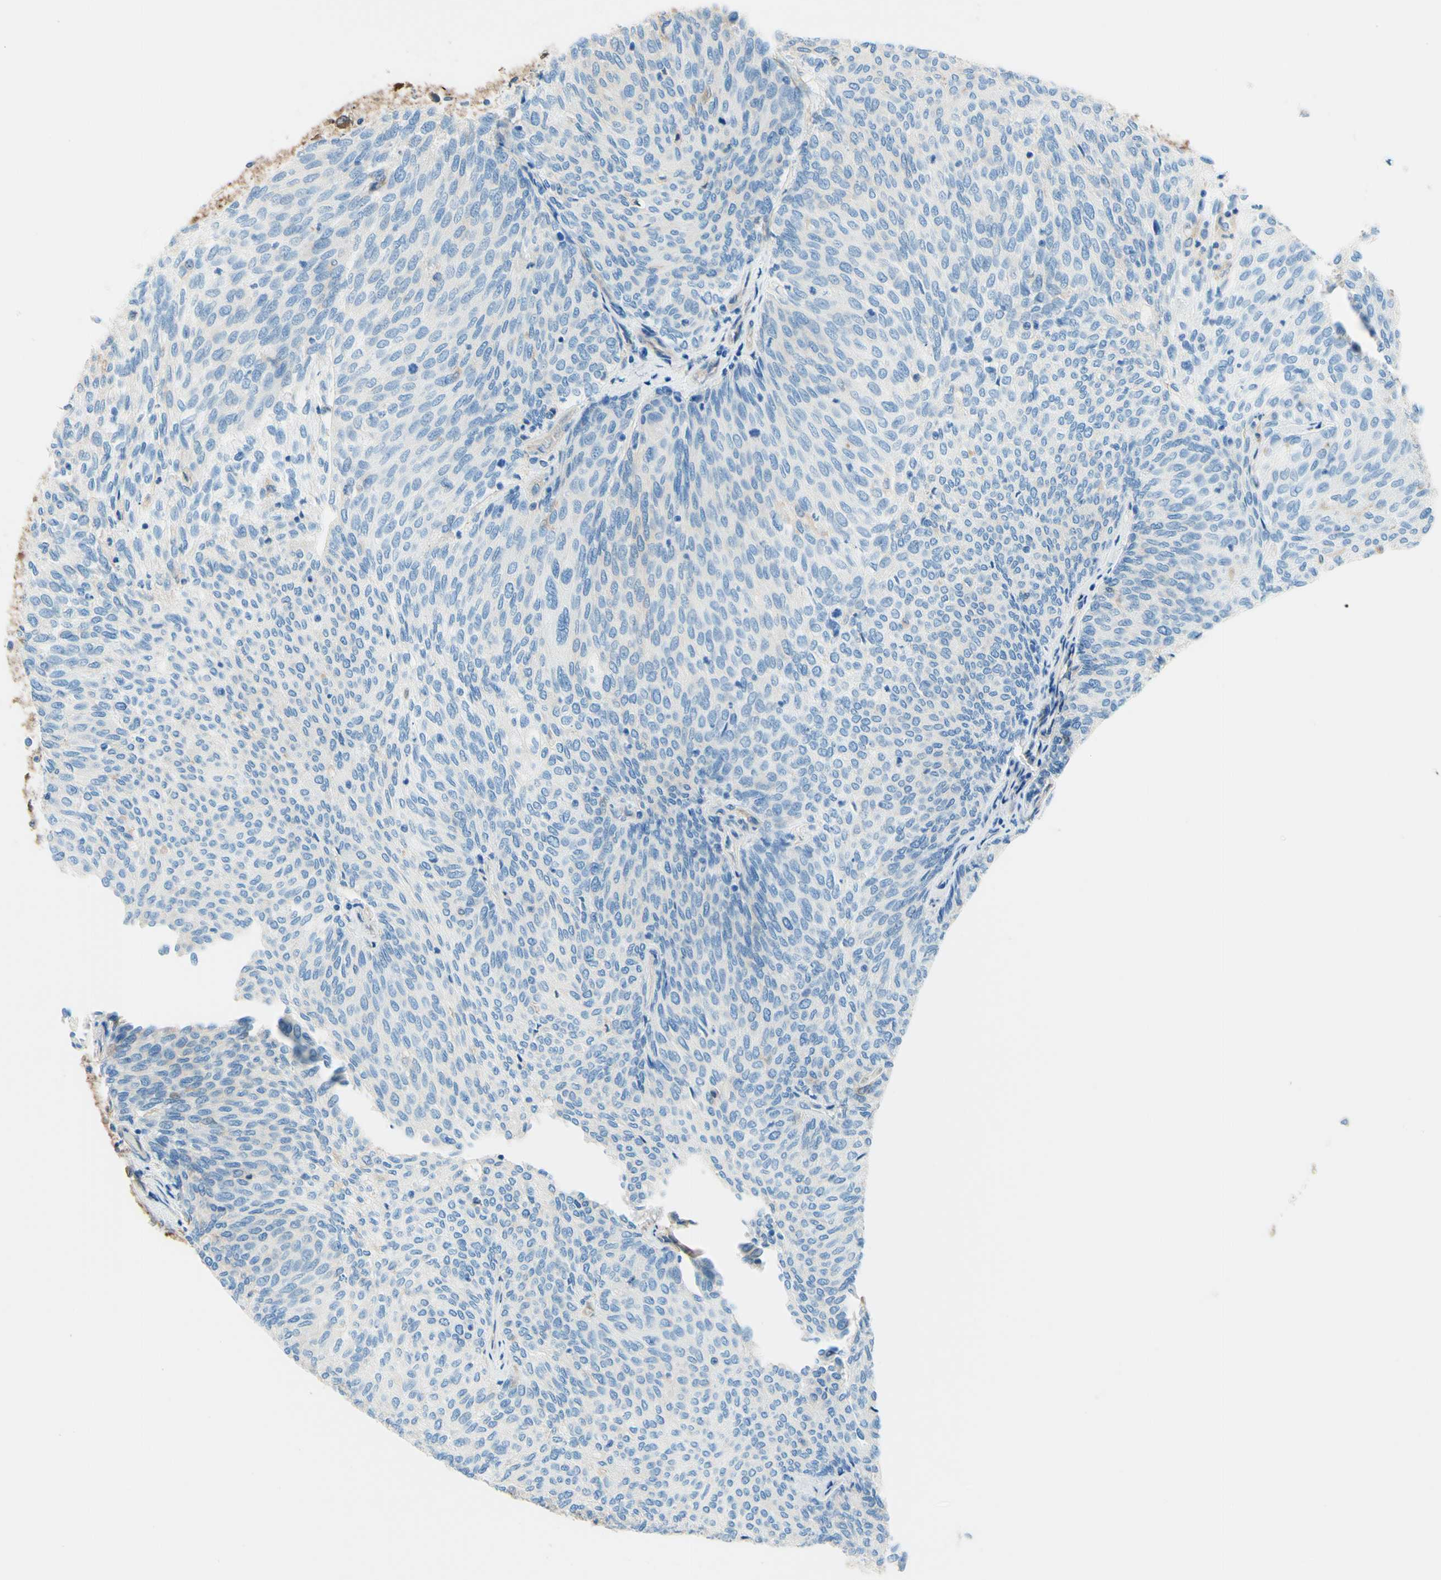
{"staining": {"intensity": "negative", "quantity": "none", "location": "none"}, "tissue": "urothelial cancer", "cell_type": "Tumor cells", "image_type": "cancer", "snomed": [{"axis": "morphology", "description": "Urothelial carcinoma, Low grade"}, {"axis": "topography", "description": "Urinary bladder"}], "caption": "This is an immunohistochemistry photomicrograph of human low-grade urothelial carcinoma. There is no positivity in tumor cells.", "gene": "DPYSL3", "patient": {"sex": "female", "age": 79}}